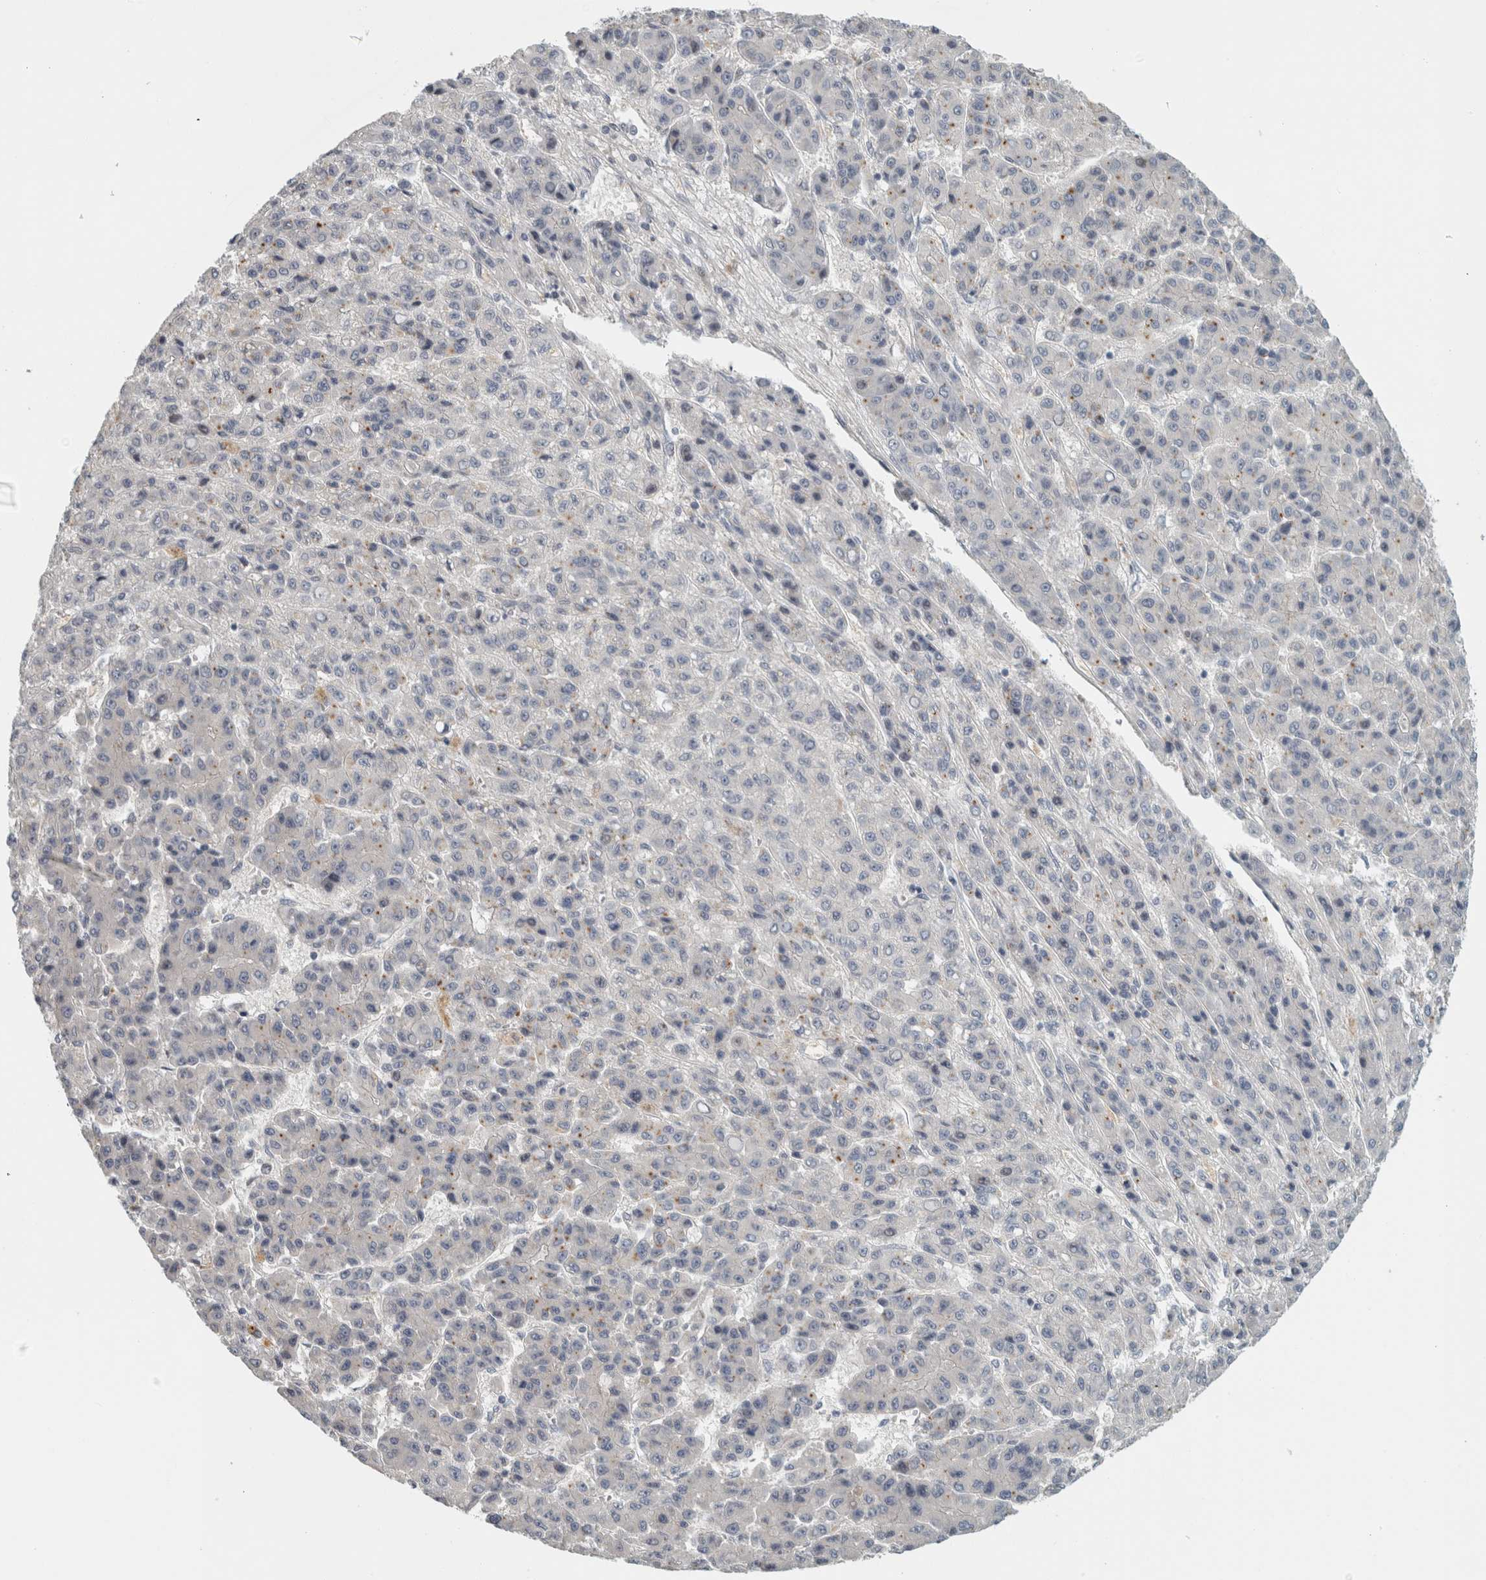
{"staining": {"intensity": "negative", "quantity": "none", "location": "none"}, "tissue": "liver cancer", "cell_type": "Tumor cells", "image_type": "cancer", "snomed": [{"axis": "morphology", "description": "Carcinoma, Hepatocellular, NOS"}, {"axis": "topography", "description": "Liver"}], "caption": "This is a photomicrograph of IHC staining of liver hepatocellular carcinoma, which shows no positivity in tumor cells. Nuclei are stained in blue.", "gene": "ZNF804B", "patient": {"sex": "male", "age": 70}}